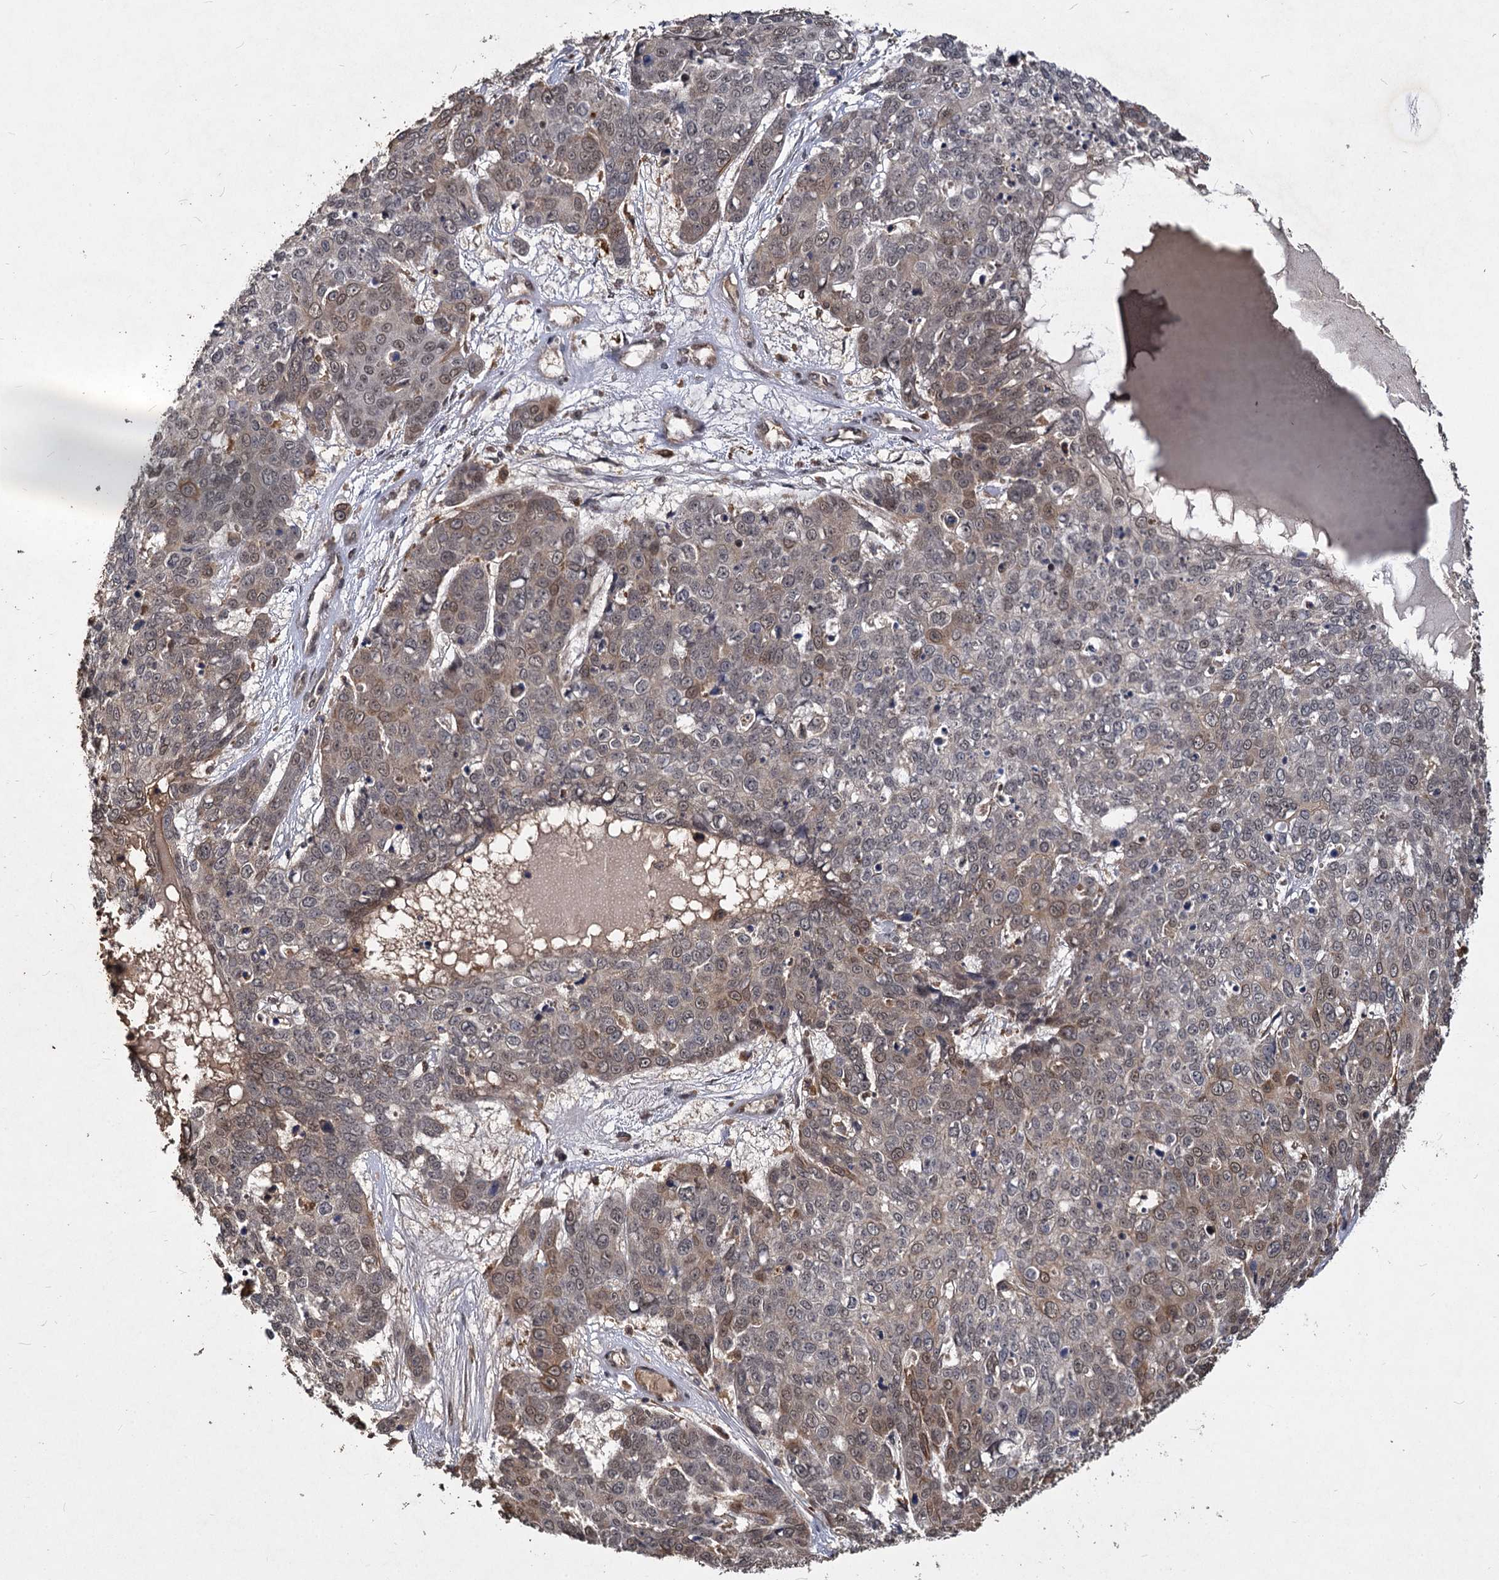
{"staining": {"intensity": "moderate", "quantity": "25%-75%", "location": "cytoplasmic/membranous,nuclear"}, "tissue": "skin cancer", "cell_type": "Tumor cells", "image_type": "cancer", "snomed": [{"axis": "morphology", "description": "Squamous cell carcinoma, NOS"}, {"axis": "topography", "description": "Skin"}], "caption": "A micrograph of skin squamous cell carcinoma stained for a protein demonstrates moderate cytoplasmic/membranous and nuclear brown staining in tumor cells.", "gene": "VPS51", "patient": {"sex": "male", "age": 71}}